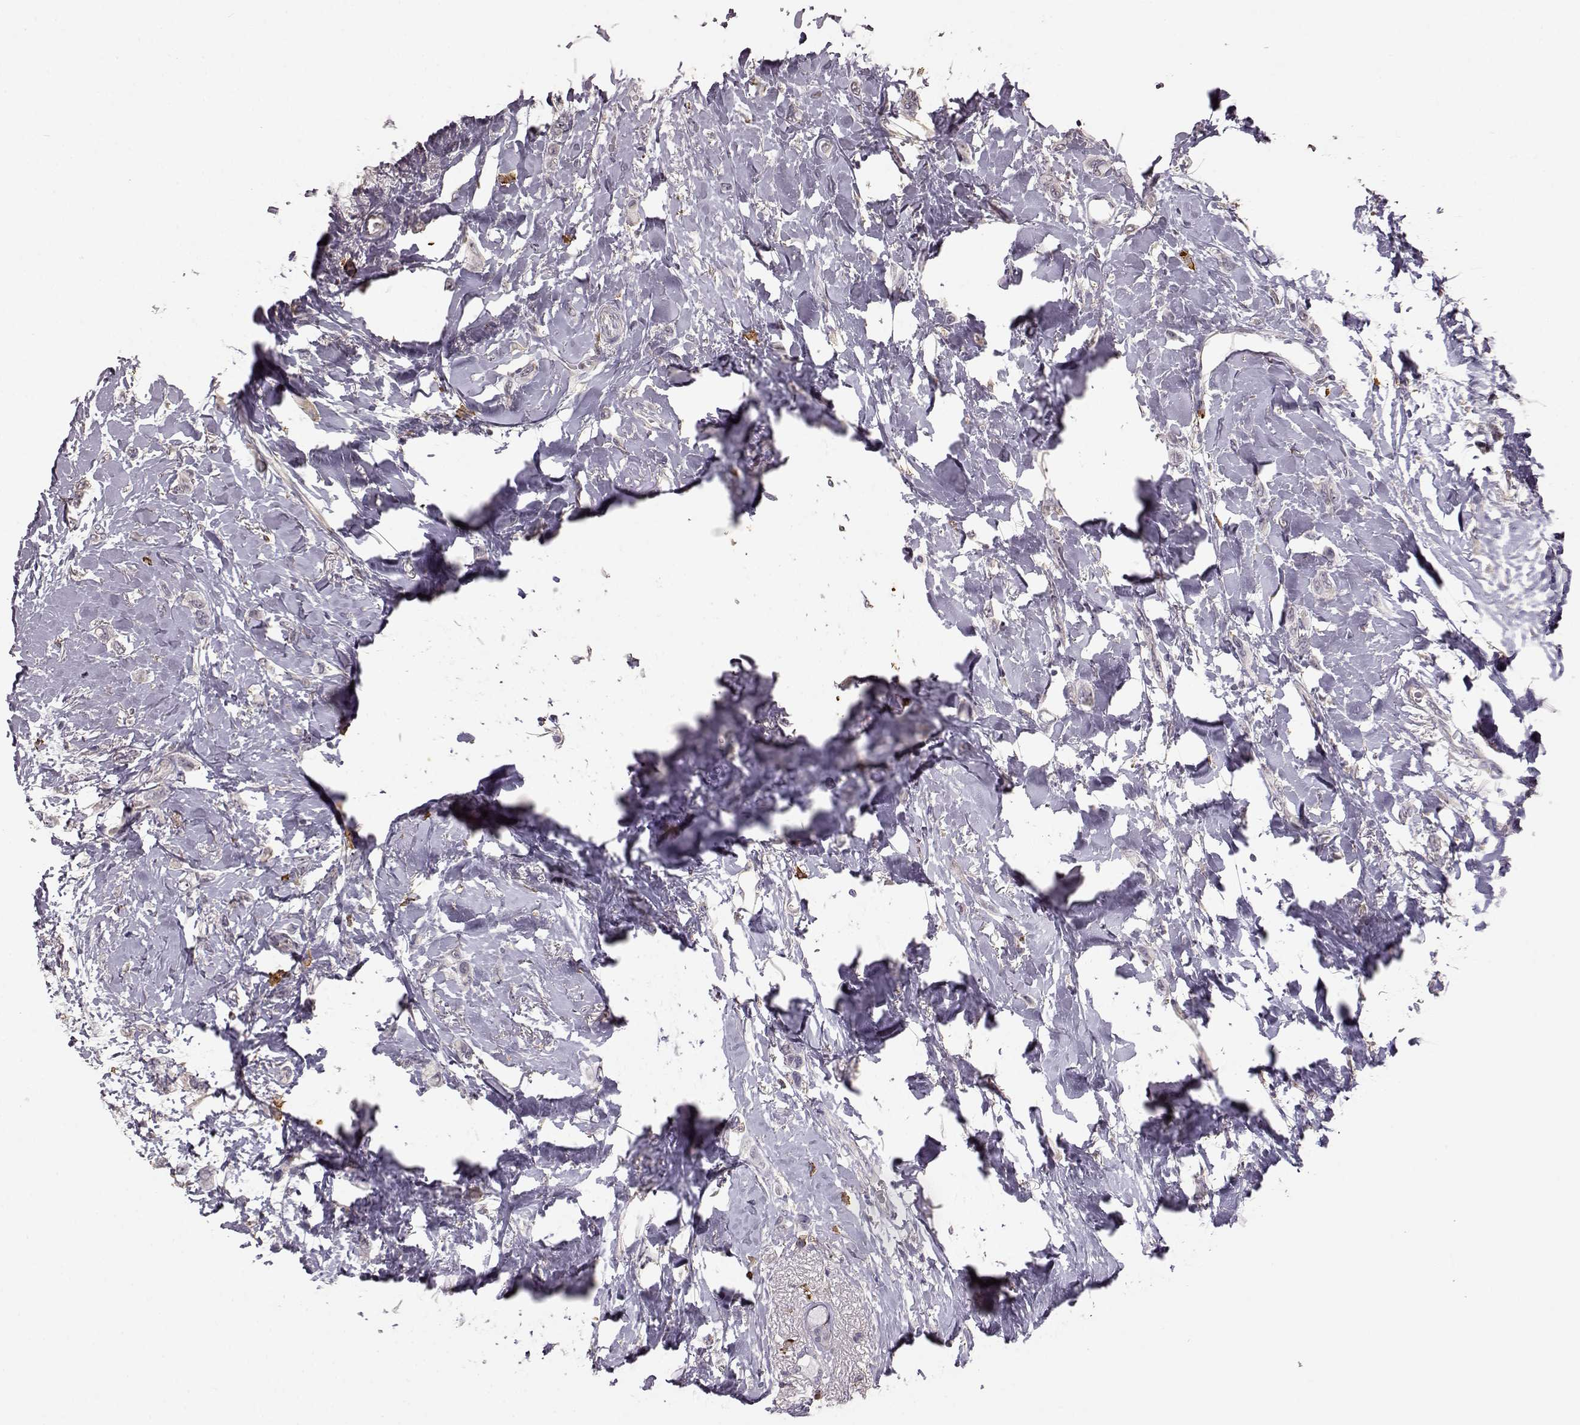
{"staining": {"intensity": "negative", "quantity": "none", "location": "none"}, "tissue": "breast cancer", "cell_type": "Tumor cells", "image_type": "cancer", "snomed": [{"axis": "morphology", "description": "Lobular carcinoma"}, {"axis": "topography", "description": "Breast"}], "caption": "High power microscopy photomicrograph of an IHC micrograph of breast cancer, revealing no significant expression in tumor cells.", "gene": "GABRG3", "patient": {"sex": "female", "age": 66}}